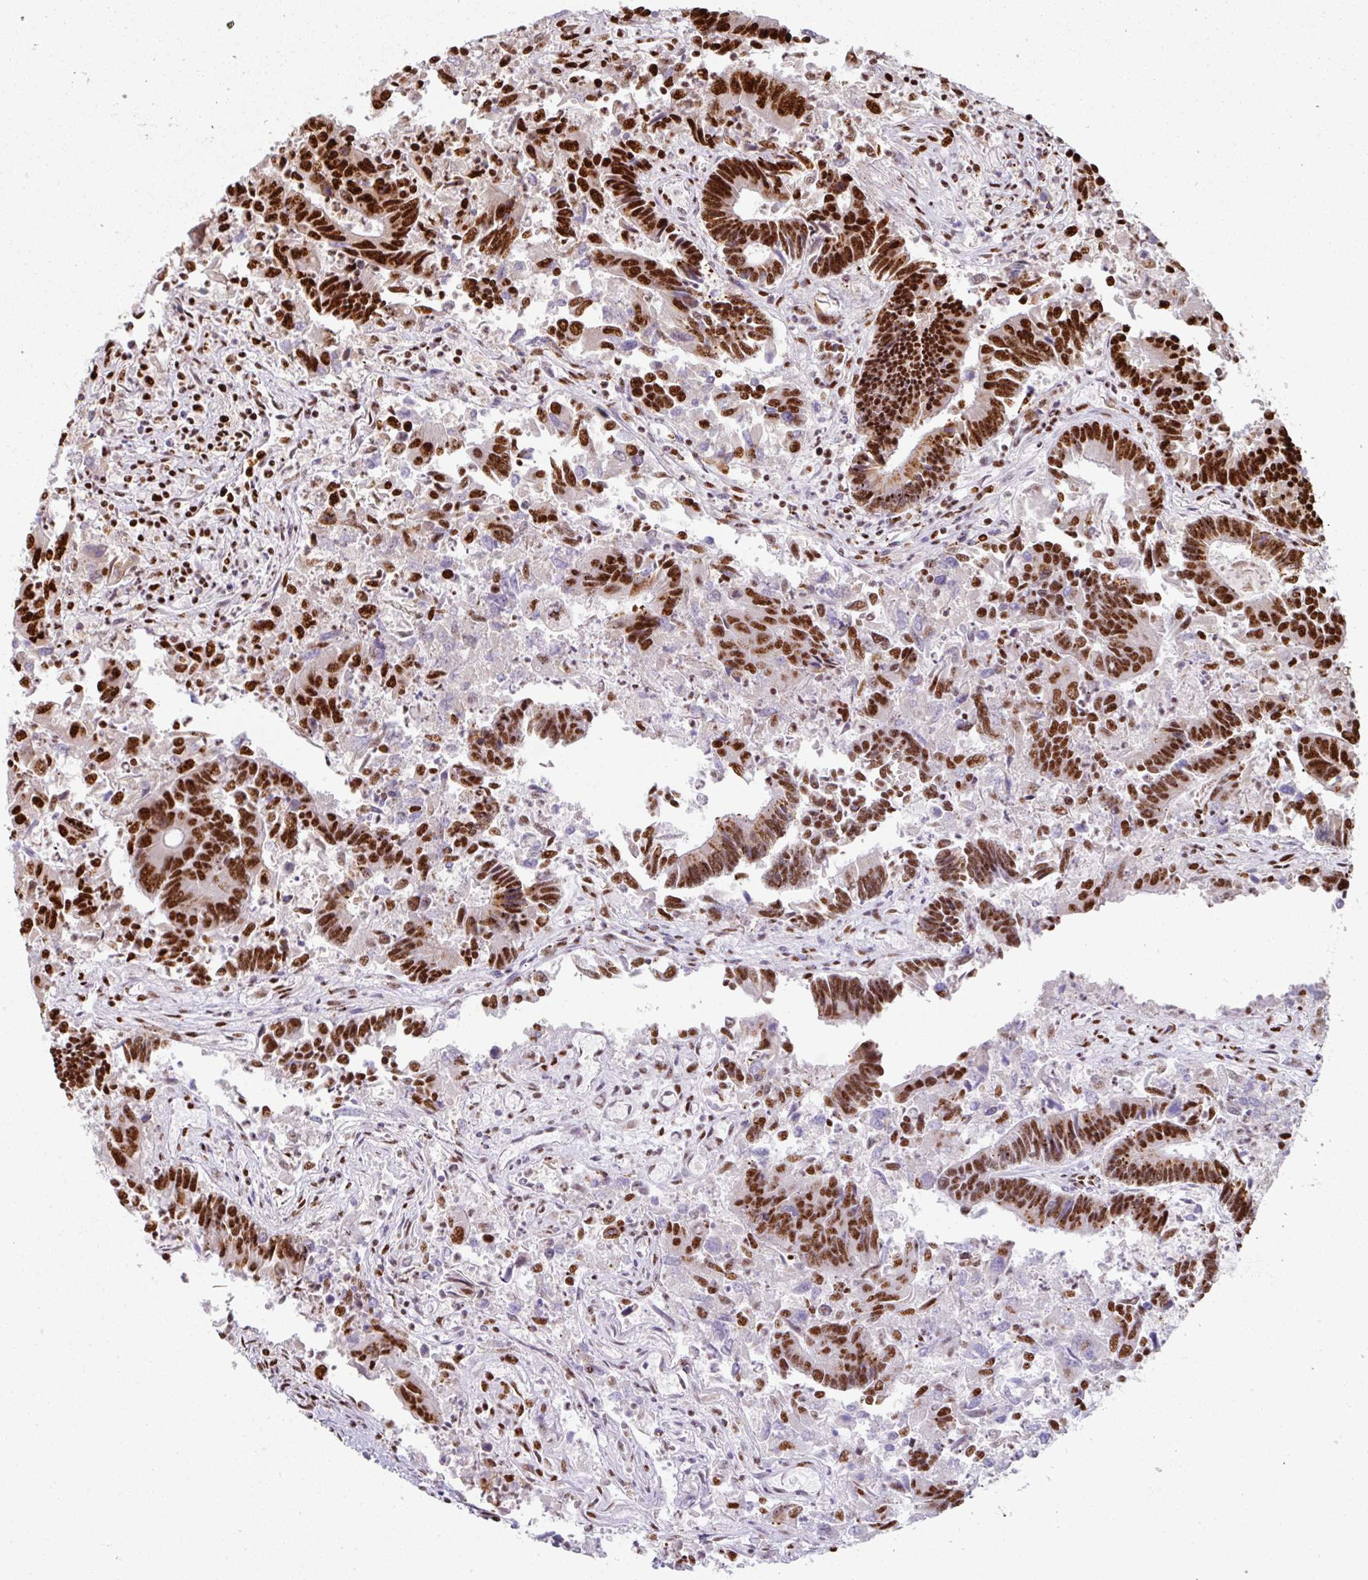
{"staining": {"intensity": "strong", "quantity": ">75%", "location": "nuclear"}, "tissue": "colorectal cancer", "cell_type": "Tumor cells", "image_type": "cancer", "snomed": [{"axis": "morphology", "description": "Adenocarcinoma, NOS"}, {"axis": "topography", "description": "Colon"}], "caption": "Immunohistochemical staining of adenocarcinoma (colorectal) displays high levels of strong nuclear protein expression in approximately >75% of tumor cells.", "gene": "SIK3", "patient": {"sex": "female", "age": 67}}